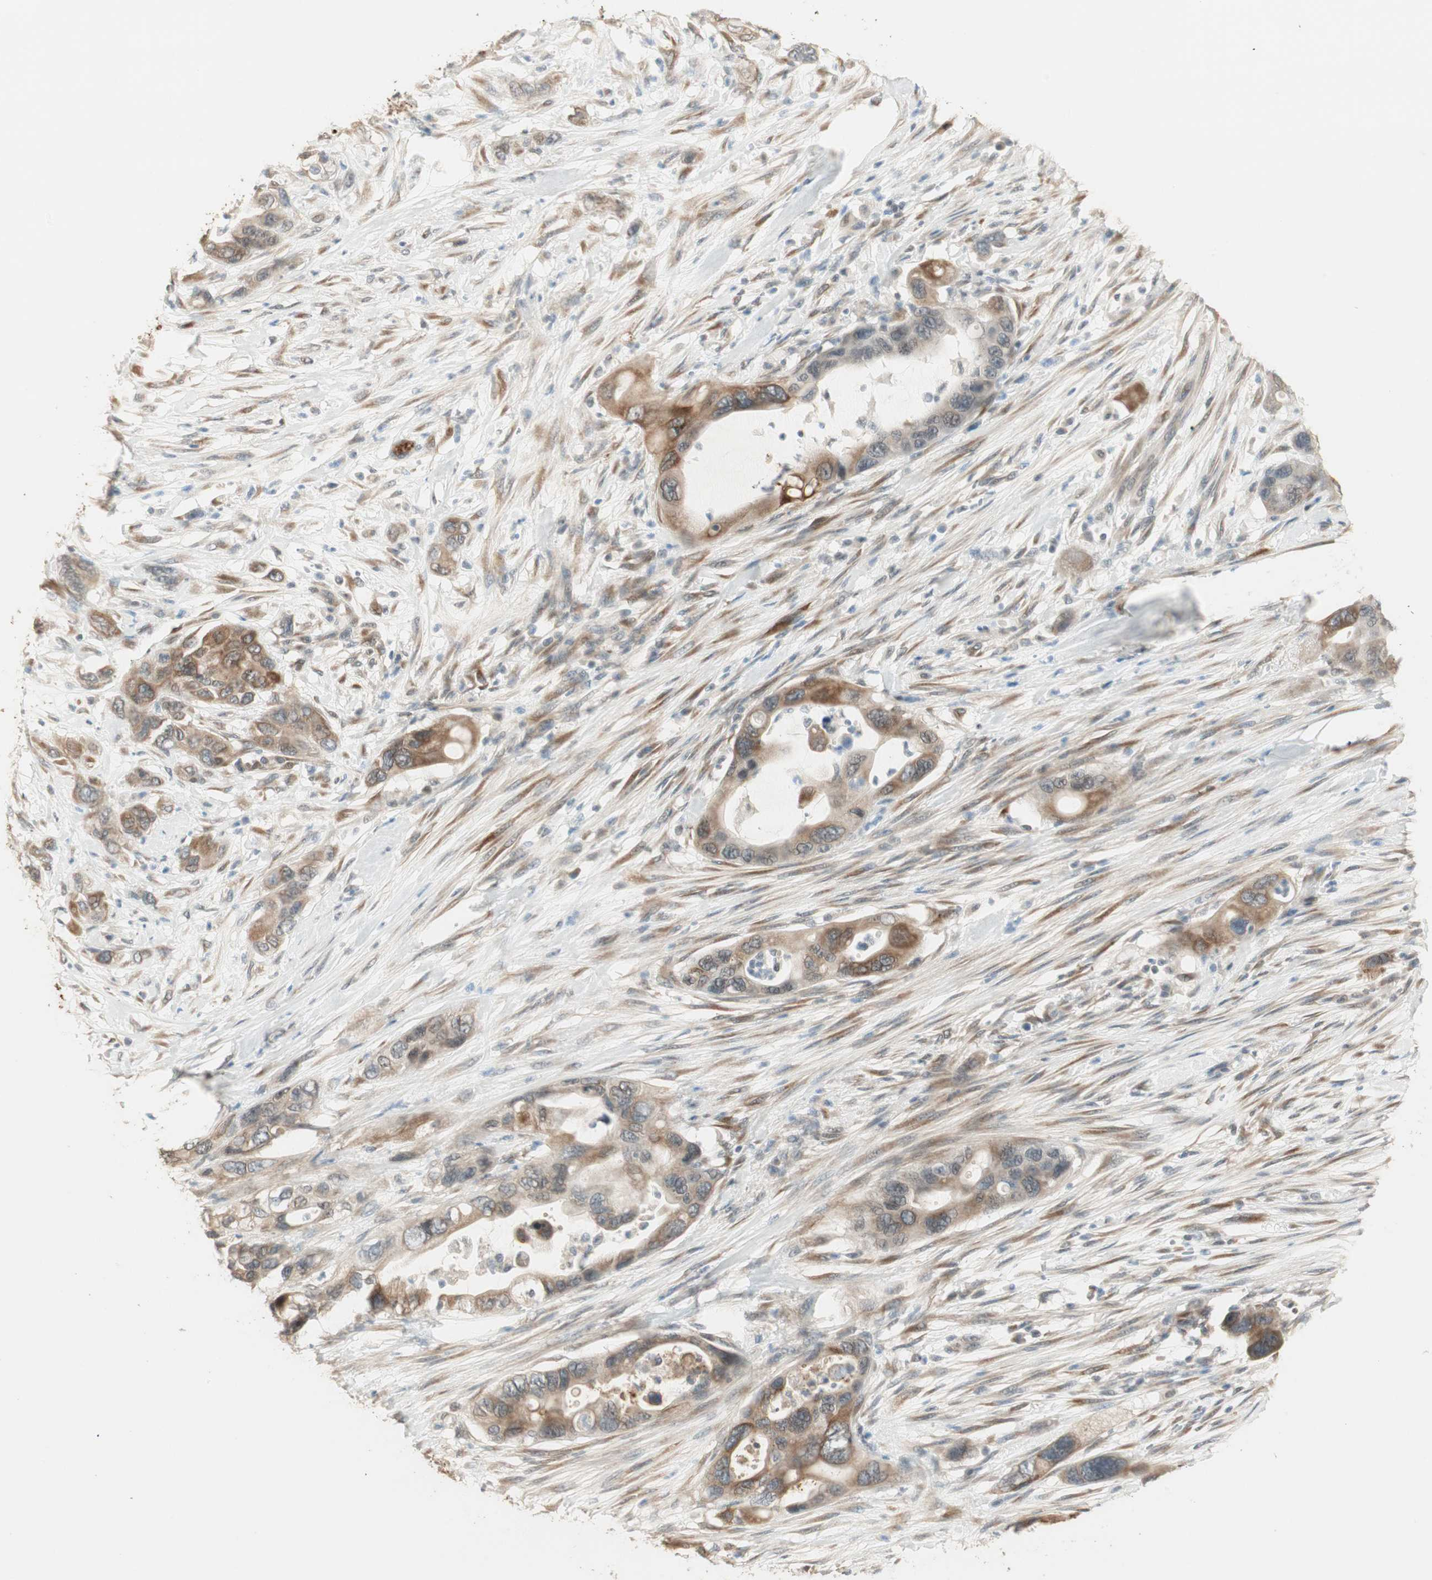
{"staining": {"intensity": "moderate", "quantity": ">75%", "location": "cytoplasmic/membranous"}, "tissue": "pancreatic cancer", "cell_type": "Tumor cells", "image_type": "cancer", "snomed": [{"axis": "morphology", "description": "Adenocarcinoma, NOS"}, {"axis": "topography", "description": "Pancreas"}], "caption": "Brown immunohistochemical staining in human pancreatic adenocarcinoma exhibits moderate cytoplasmic/membranous expression in about >75% of tumor cells.", "gene": "TASOR", "patient": {"sex": "female", "age": 71}}